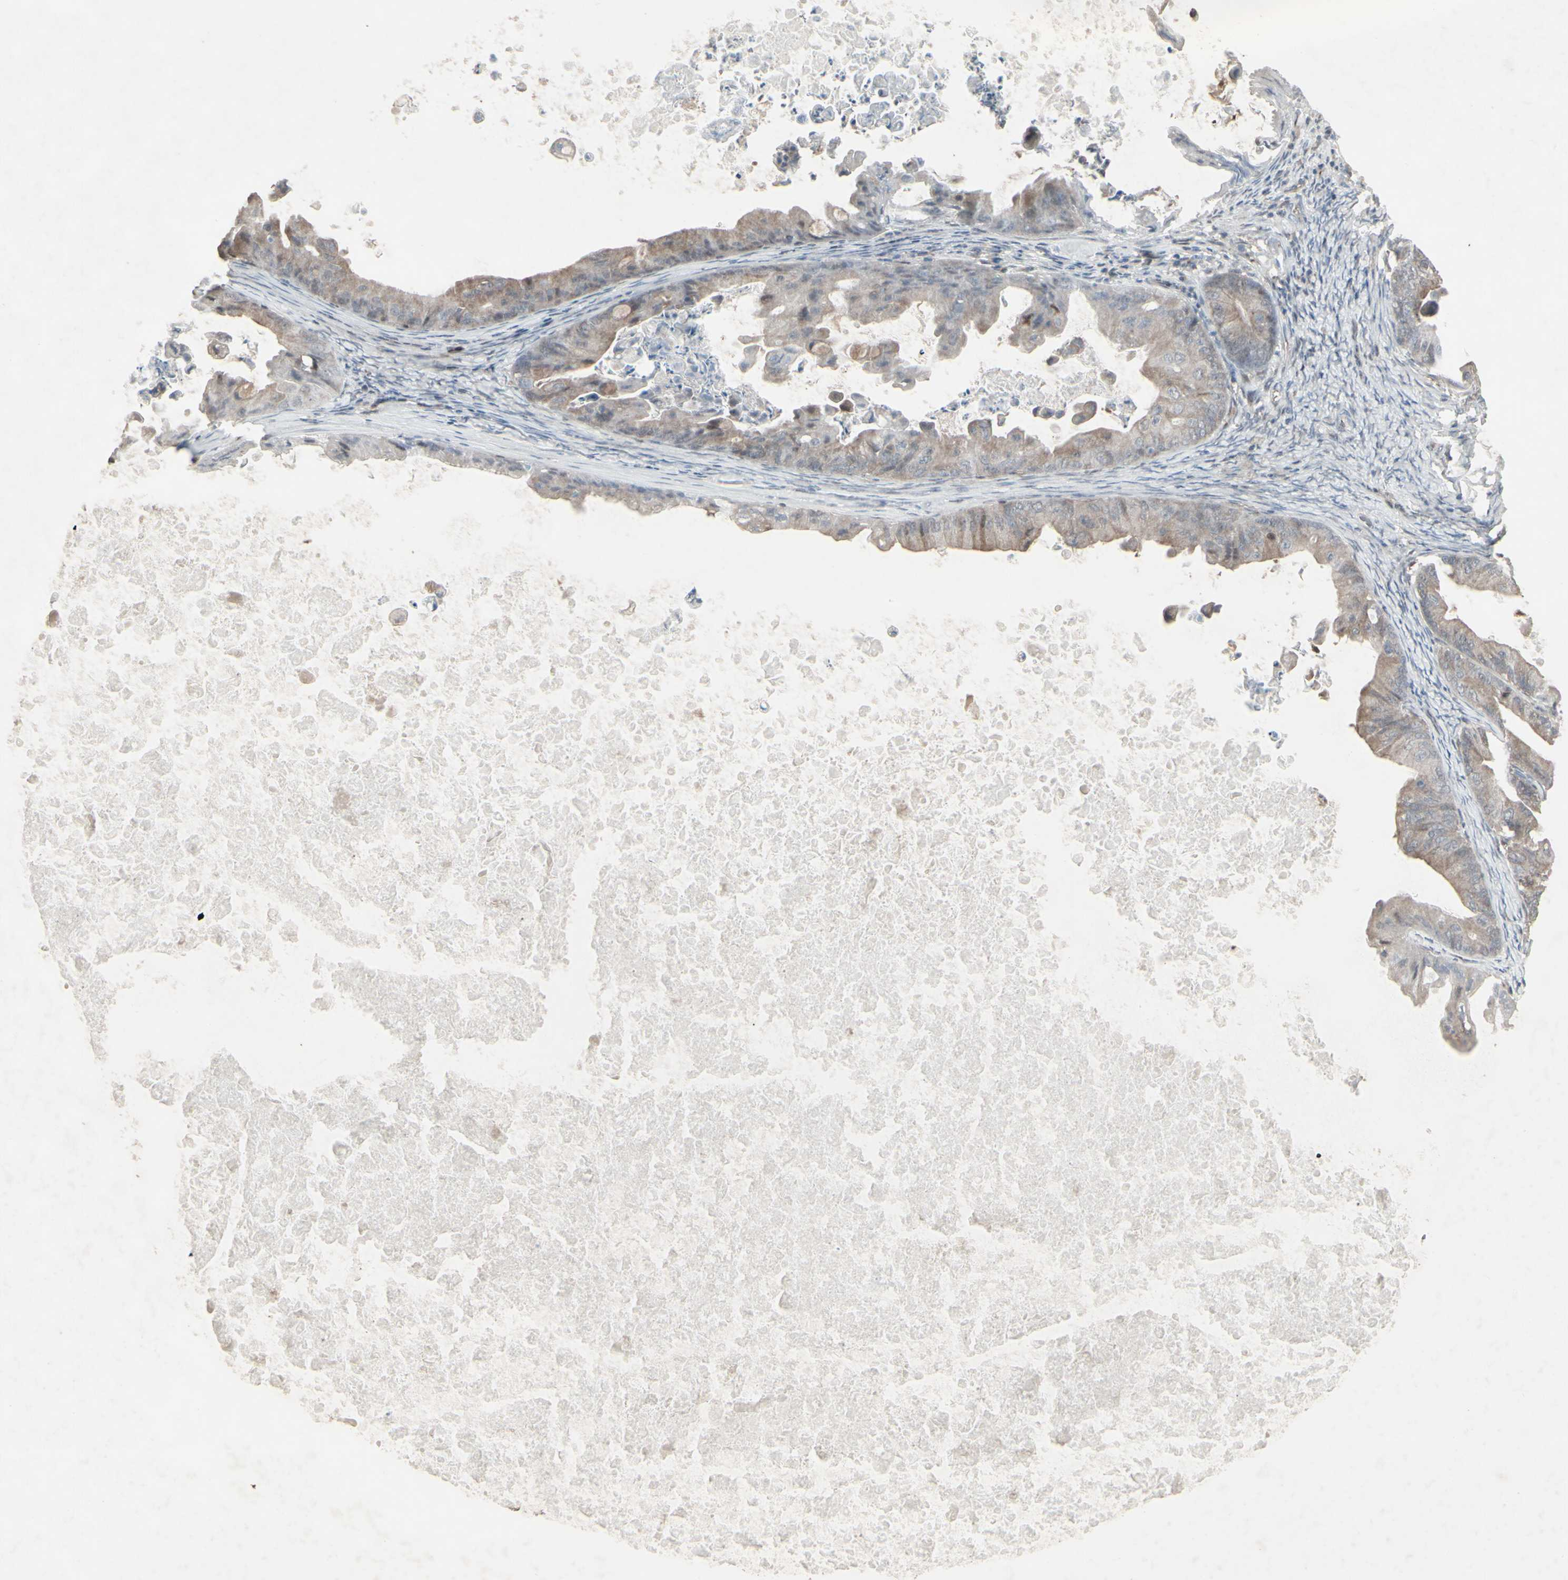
{"staining": {"intensity": "weak", "quantity": ">75%", "location": "cytoplasmic/membranous"}, "tissue": "ovarian cancer", "cell_type": "Tumor cells", "image_type": "cancer", "snomed": [{"axis": "morphology", "description": "Cystadenocarcinoma, mucinous, NOS"}, {"axis": "topography", "description": "Ovary"}], "caption": "Ovarian mucinous cystadenocarcinoma stained for a protein (brown) reveals weak cytoplasmic/membranous positive staining in approximately >75% of tumor cells.", "gene": "CD33", "patient": {"sex": "female", "age": 37}}